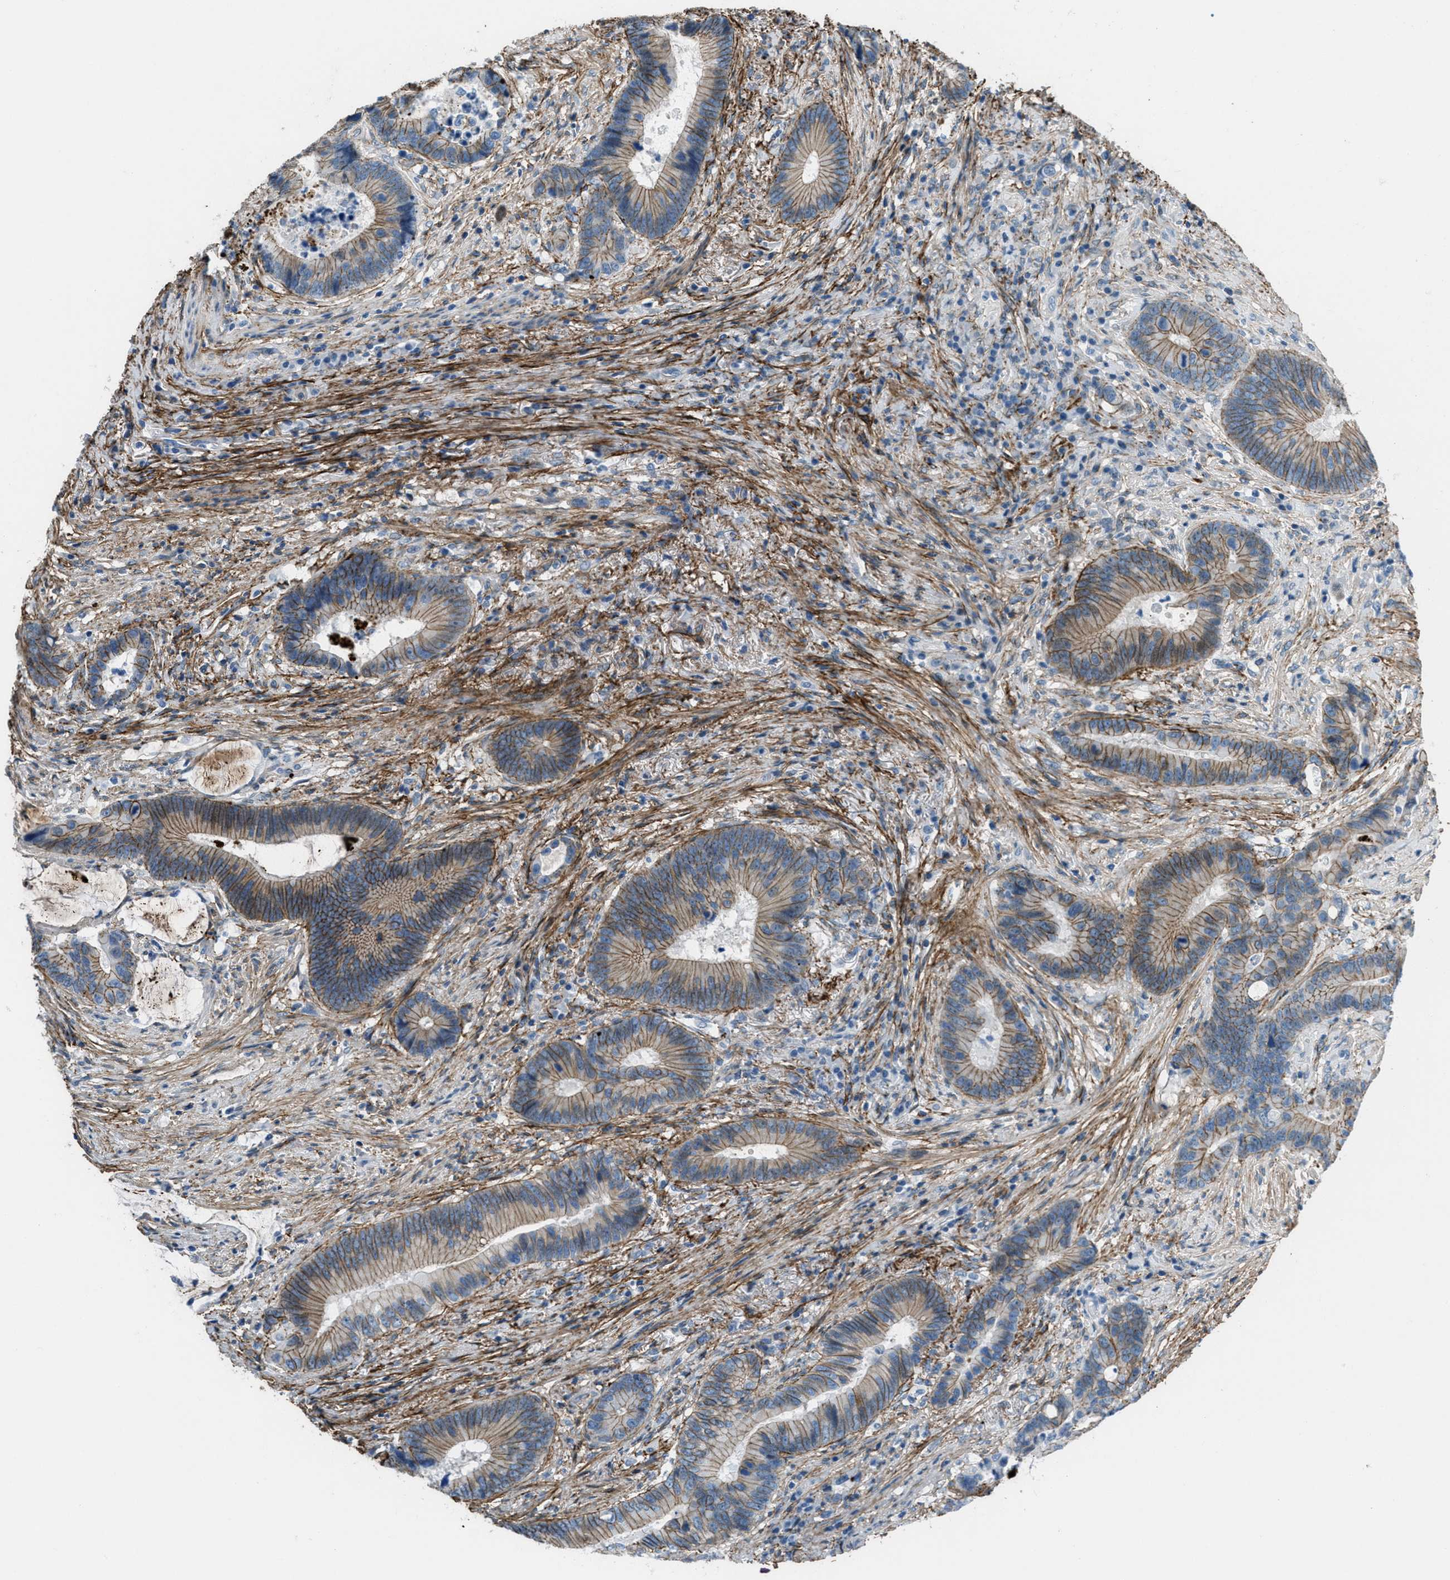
{"staining": {"intensity": "moderate", "quantity": ">75%", "location": "cytoplasmic/membranous"}, "tissue": "colorectal cancer", "cell_type": "Tumor cells", "image_type": "cancer", "snomed": [{"axis": "morphology", "description": "Adenocarcinoma, NOS"}, {"axis": "topography", "description": "Rectum"}], "caption": "IHC (DAB) staining of colorectal adenocarcinoma demonstrates moderate cytoplasmic/membranous protein expression in approximately >75% of tumor cells.", "gene": "FBN1", "patient": {"sex": "female", "age": 89}}